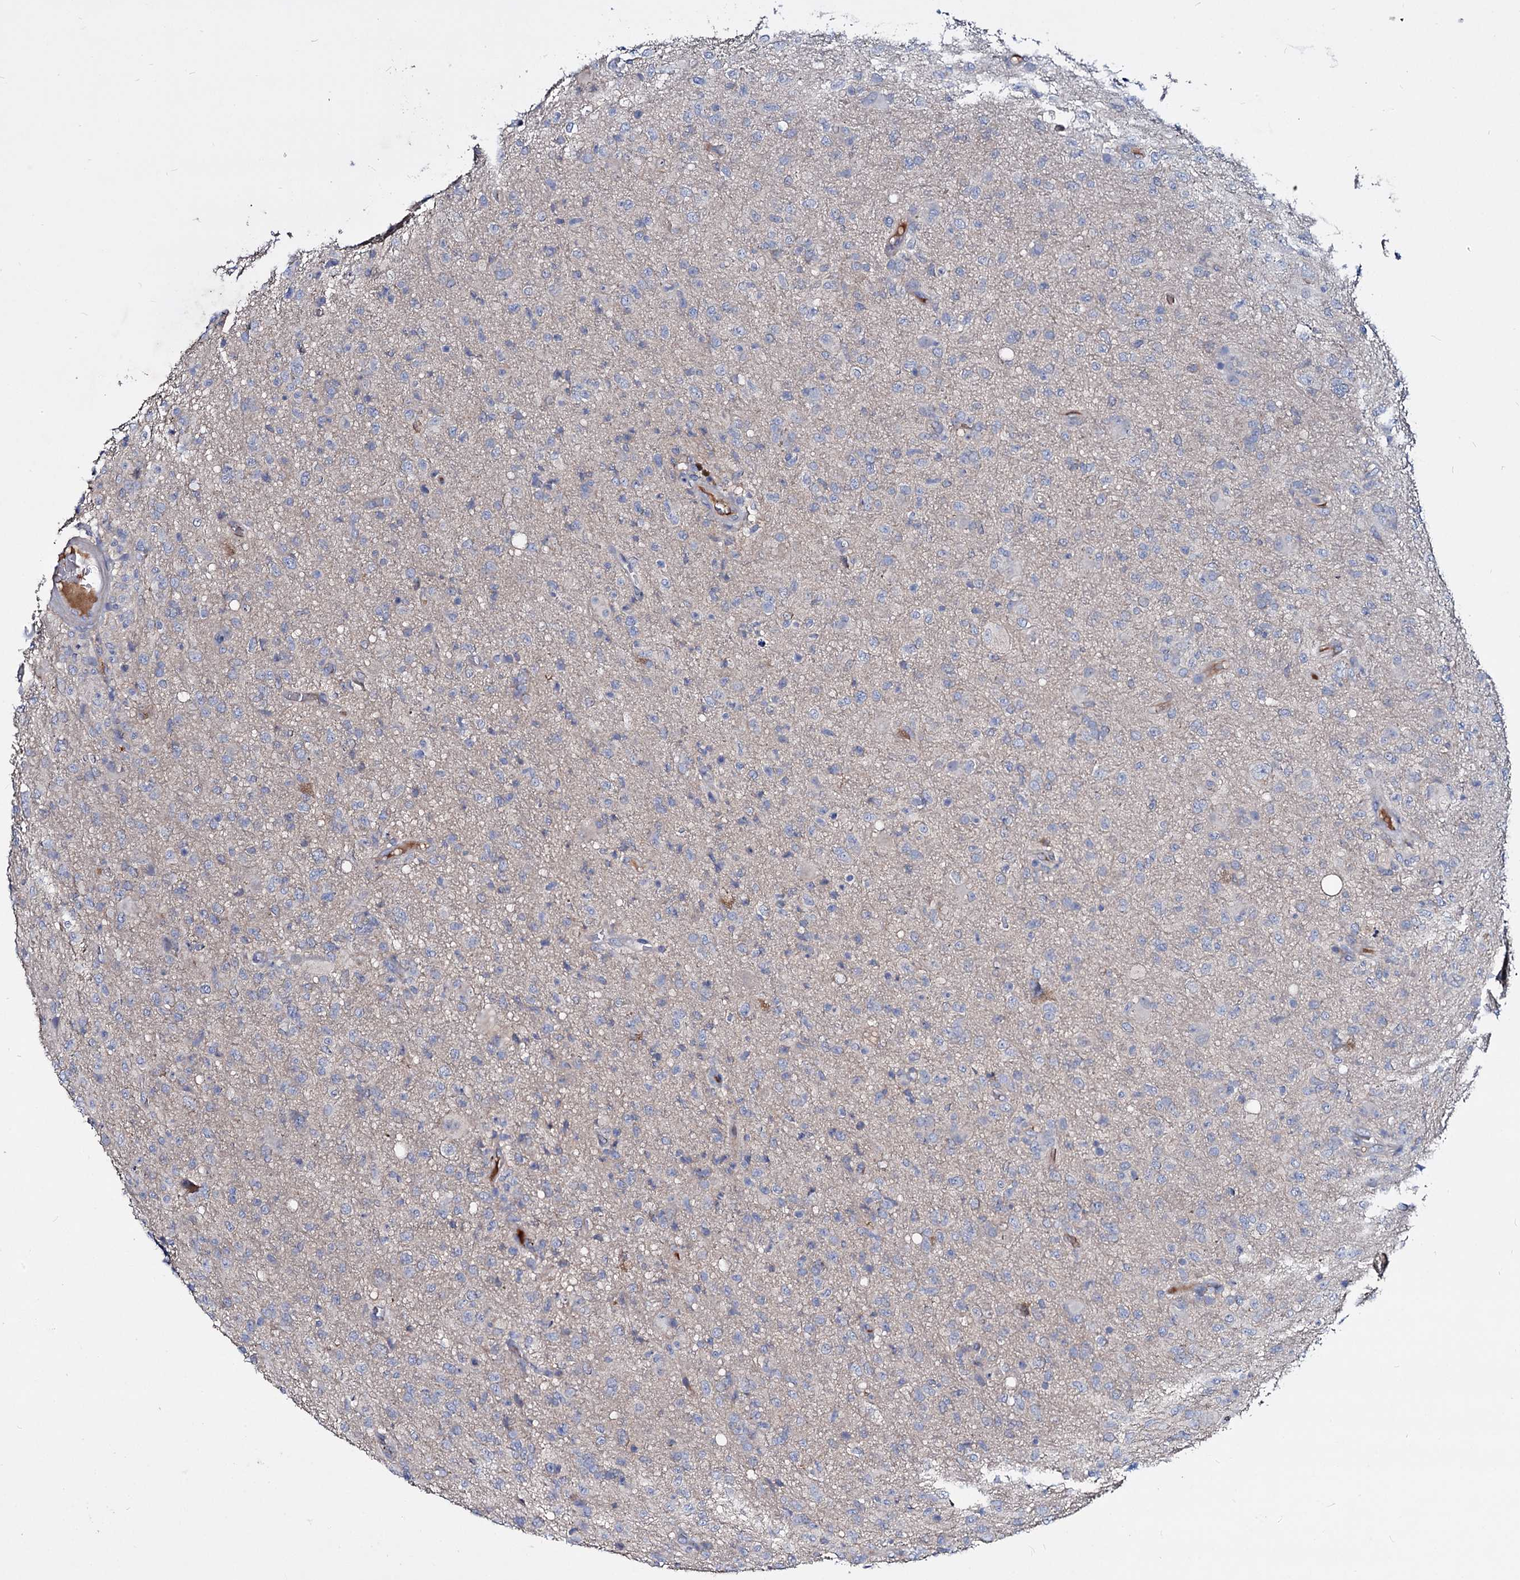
{"staining": {"intensity": "negative", "quantity": "none", "location": "none"}, "tissue": "glioma", "cell_type": "Tumor cells", "image_type": "cancer", "snomed": [{"axis": "morphology", "description": "Glioma, malignant, High grade"}, {"axis": "topography", "description": "Brain"}], "caption": "A high-resolution micrograph shows immunohistochemistry staining of high-grade glioma (malignant), which exhibits no significant positivity in tumor cells. (IHC, brightfield microscopy, high magnification).", "gene": "ACY3", "patient": {"sex": "female", "age": 57}}